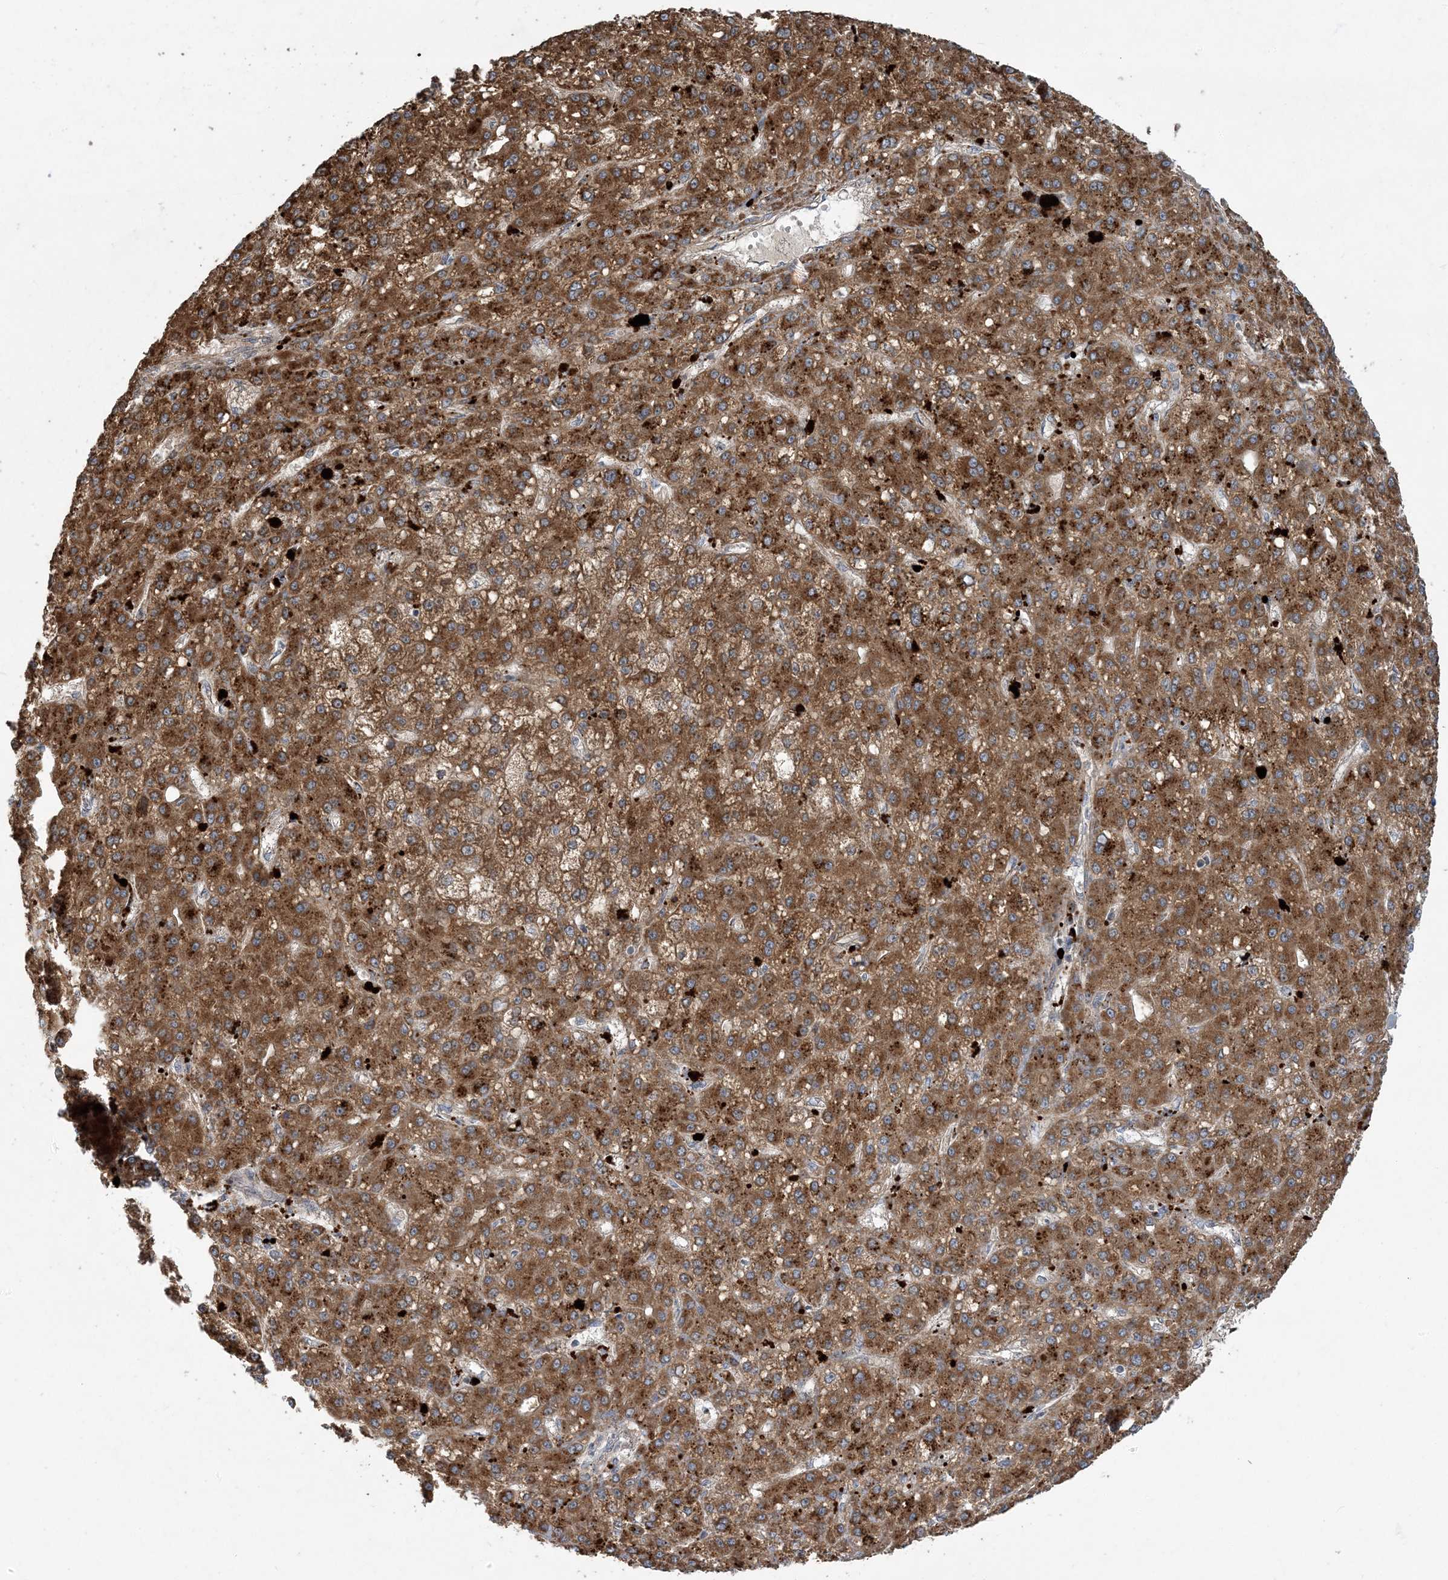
{"staining": {"intensity": "strong", "quantity": ">75%", "location": "cytoplasmic/membranous"}, "tissue": "liver cancer", "cell_type": "Tumor cells", "image_type": "cancer", "snomed": [{"axis": "morphology", "description": "Carcinoma, Hepatocellular, NOS"}, {"axis": "topography", "description": "Liver"}], "caption": "High-magnification brightfield microscopy of liver cancer (hepatocellular carcinoma) stained with DAB (brown) and counterstained with hematoxylin (blue). tumor cells exhibit strong cytoplasmic/membranous positivity is identified in about>75% of cells. (DAB IHC with brightfield microscopy, high magnification).", "gene": "LTN1", "patient": {"sex": "male", "age": 67}}